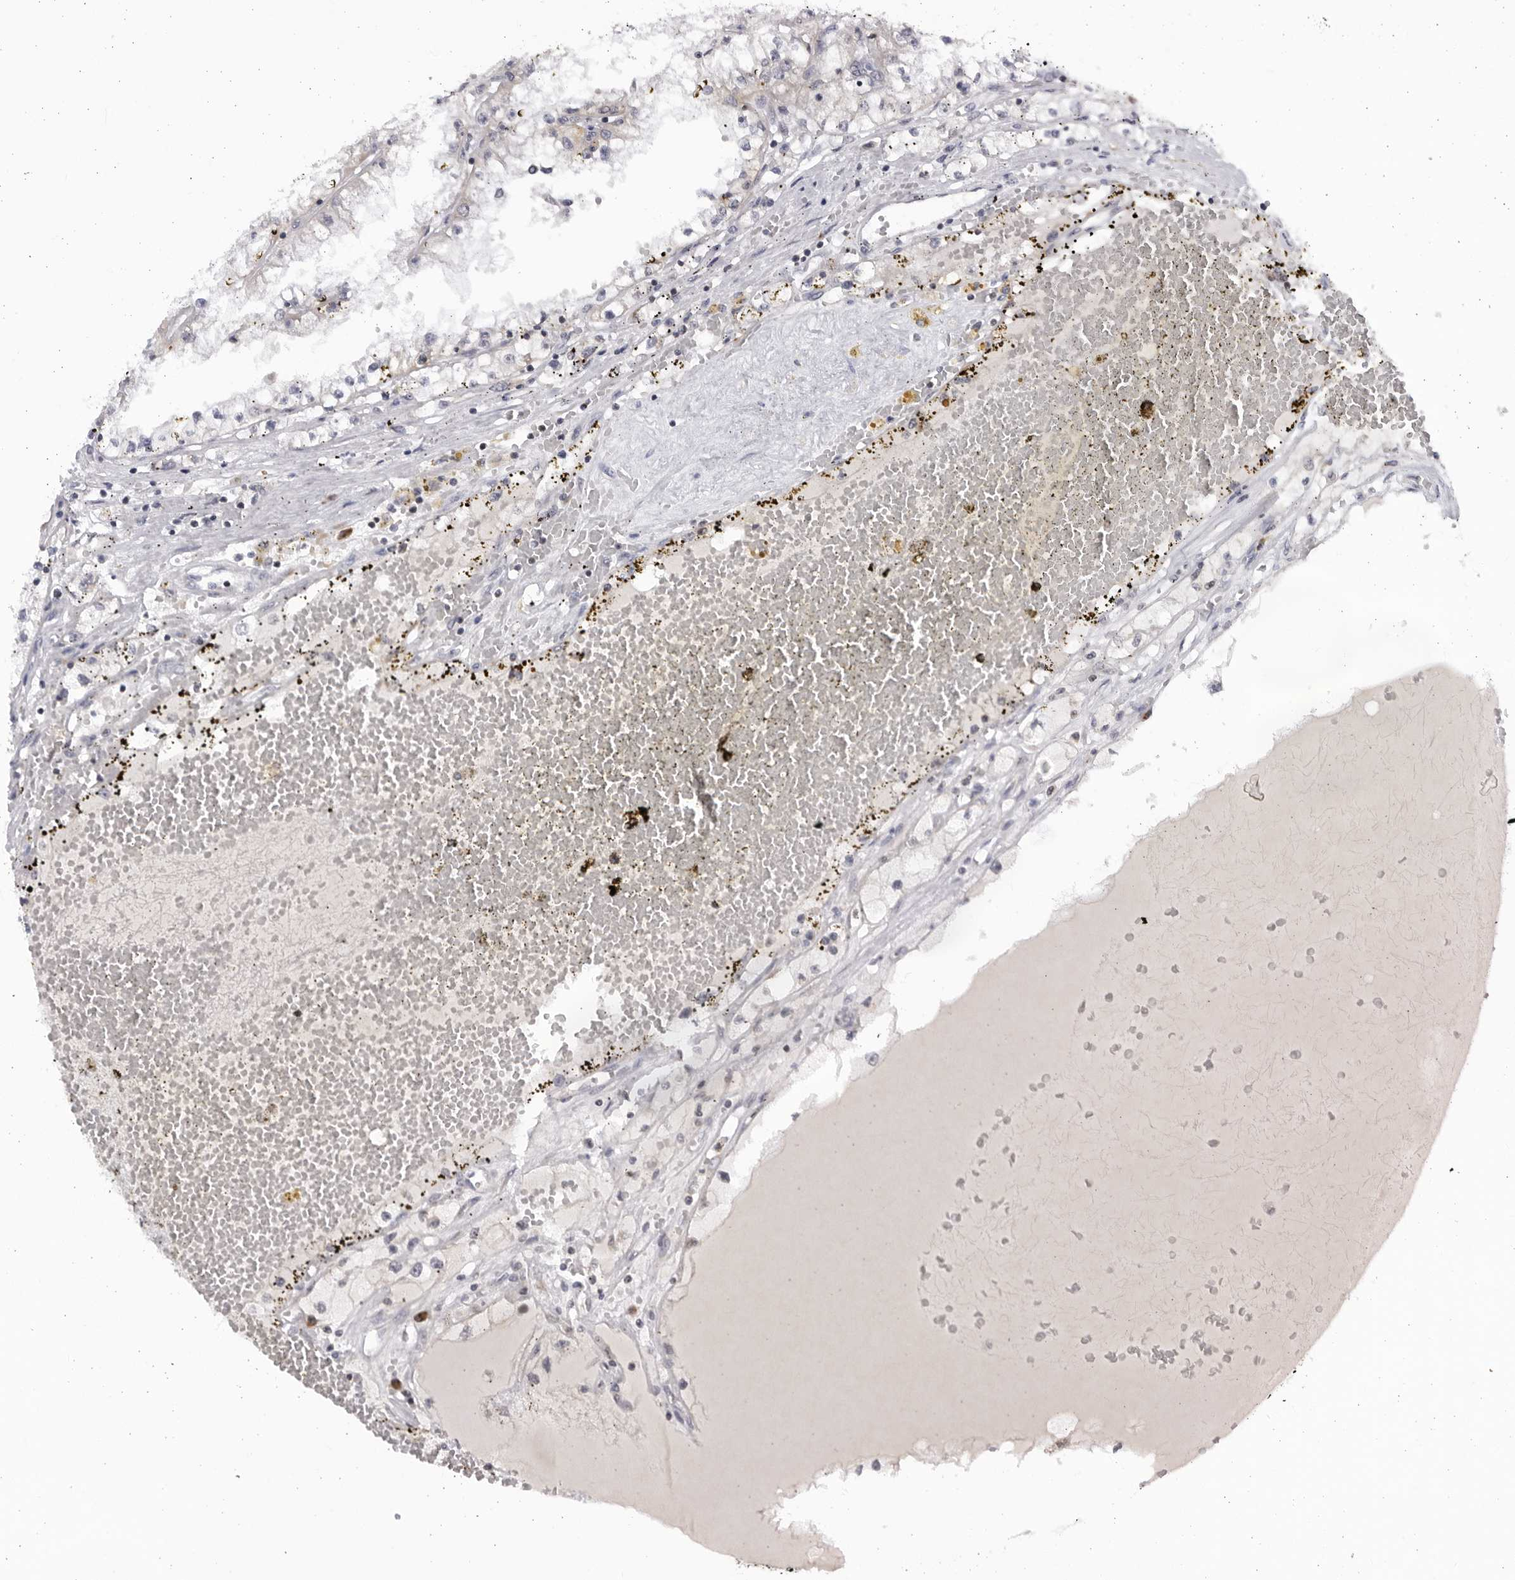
{"staining": {"intensity": "negative", "quantity": "none", "location": "none"}, "tissue": "renal cancer", "cell_type": "Tumor cells", "image_type": "cancer", "snomed": [{"axis": "morphology", "description": "Adenocarcinoma, NOS"}, {"axis": "topography", "description": "Kidney"}], "caption": "Adenocarcinoma (renal) stained for a protein using IHC exhibits no expression tumor cells.", "gene": "SLC25A22", "patient": {"sex": "male", "age": 56}}